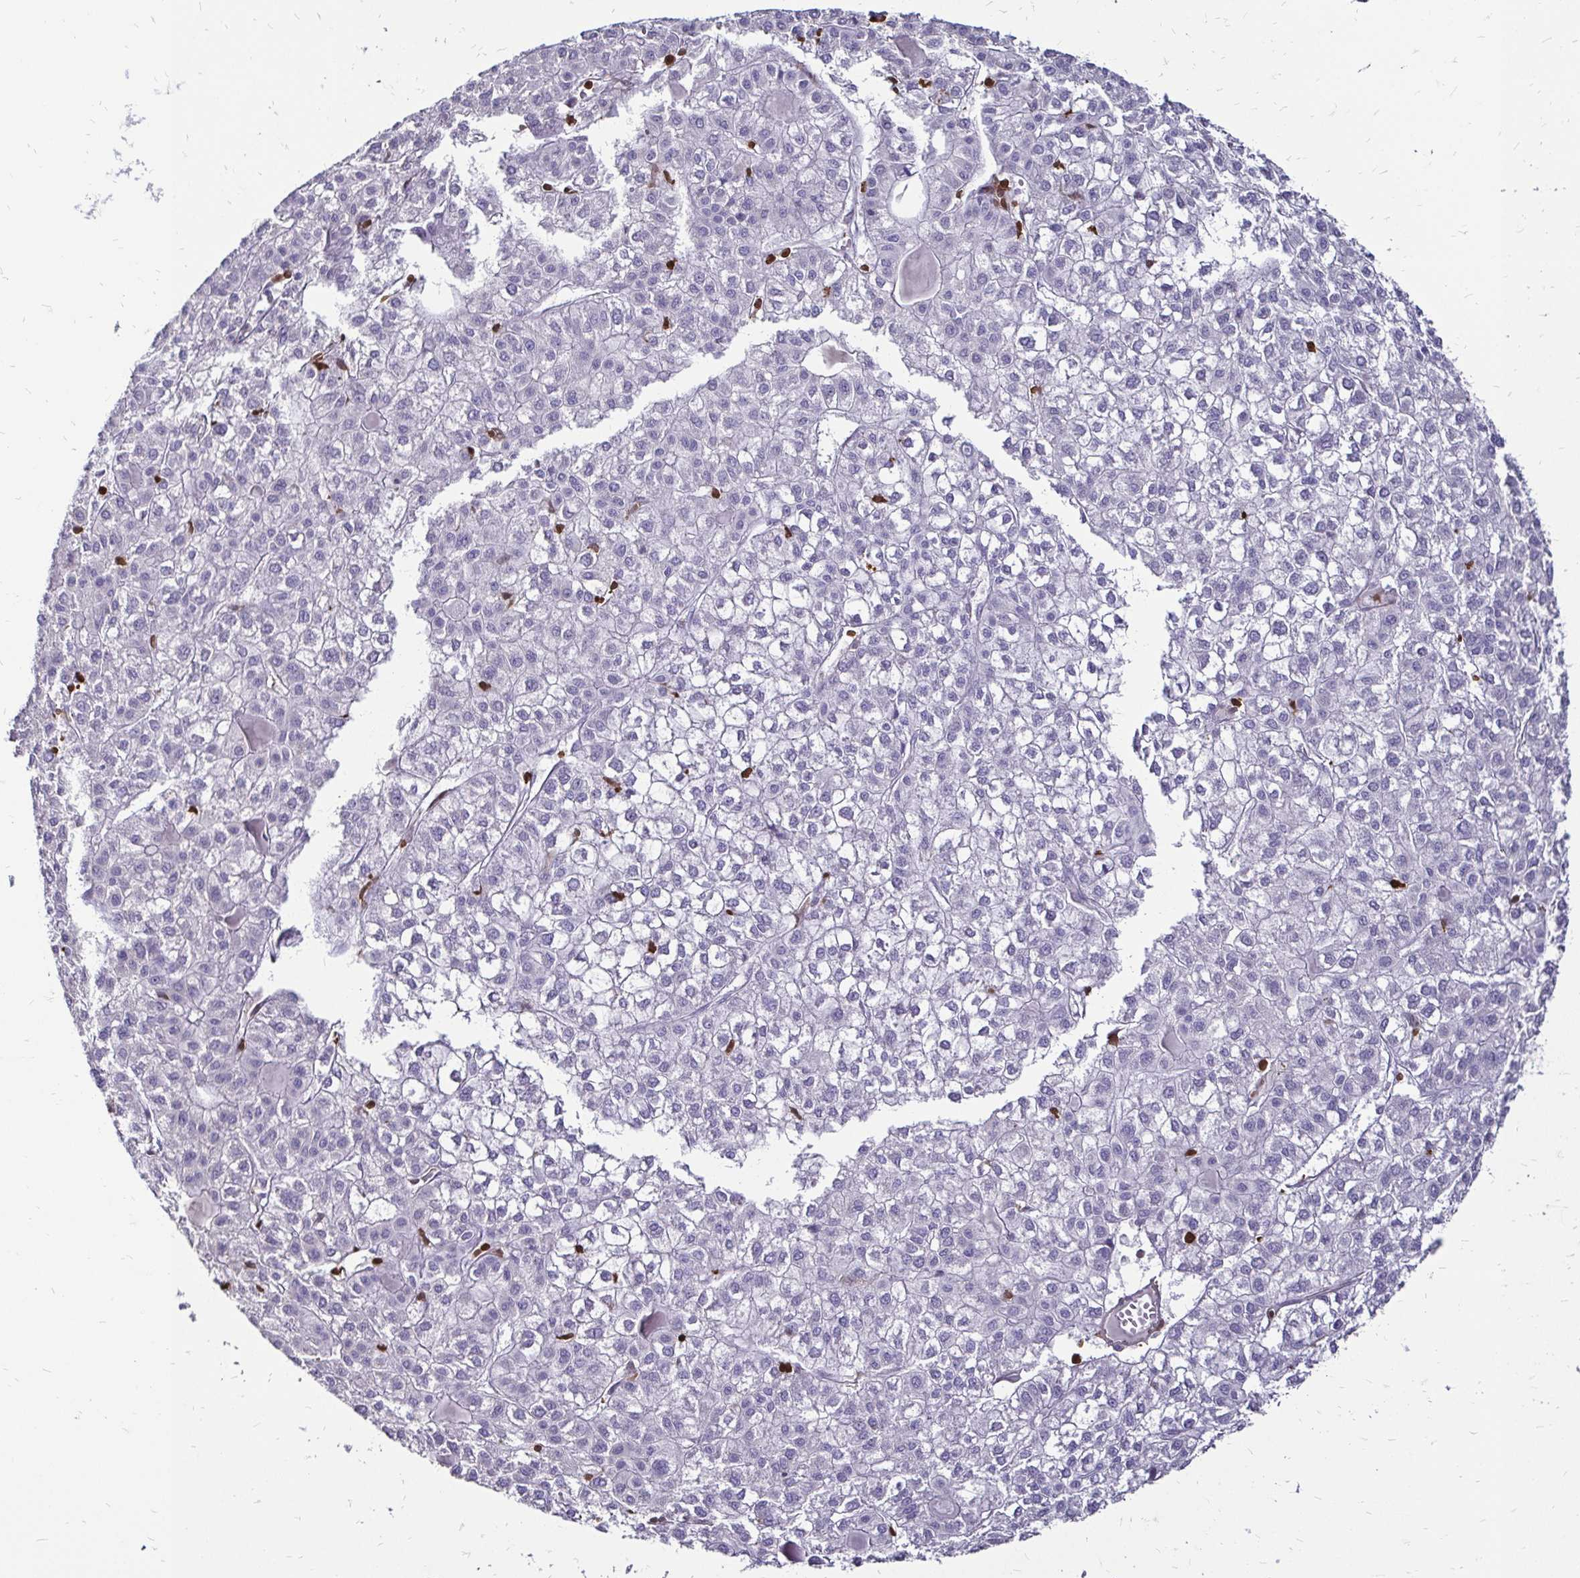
{"staining": {"intensity": "negative", "quantity": "none", "location": "none"}, "tissue": "liver cancer", "cell_type": "Tumor cells", "image_type": "cancer", "snomed": [{"axis": "morphology", "description": "Carcinoma, Hepatocellular, NOS"}, {"axis": "topography", "description": "Liver"}], "caption": "Tumor cells are negative for protein expression in human liver cancer (hepatocellular carcinoma).", "gene": "ZFP1", "patient": {"sex": "female", "age": 43}}